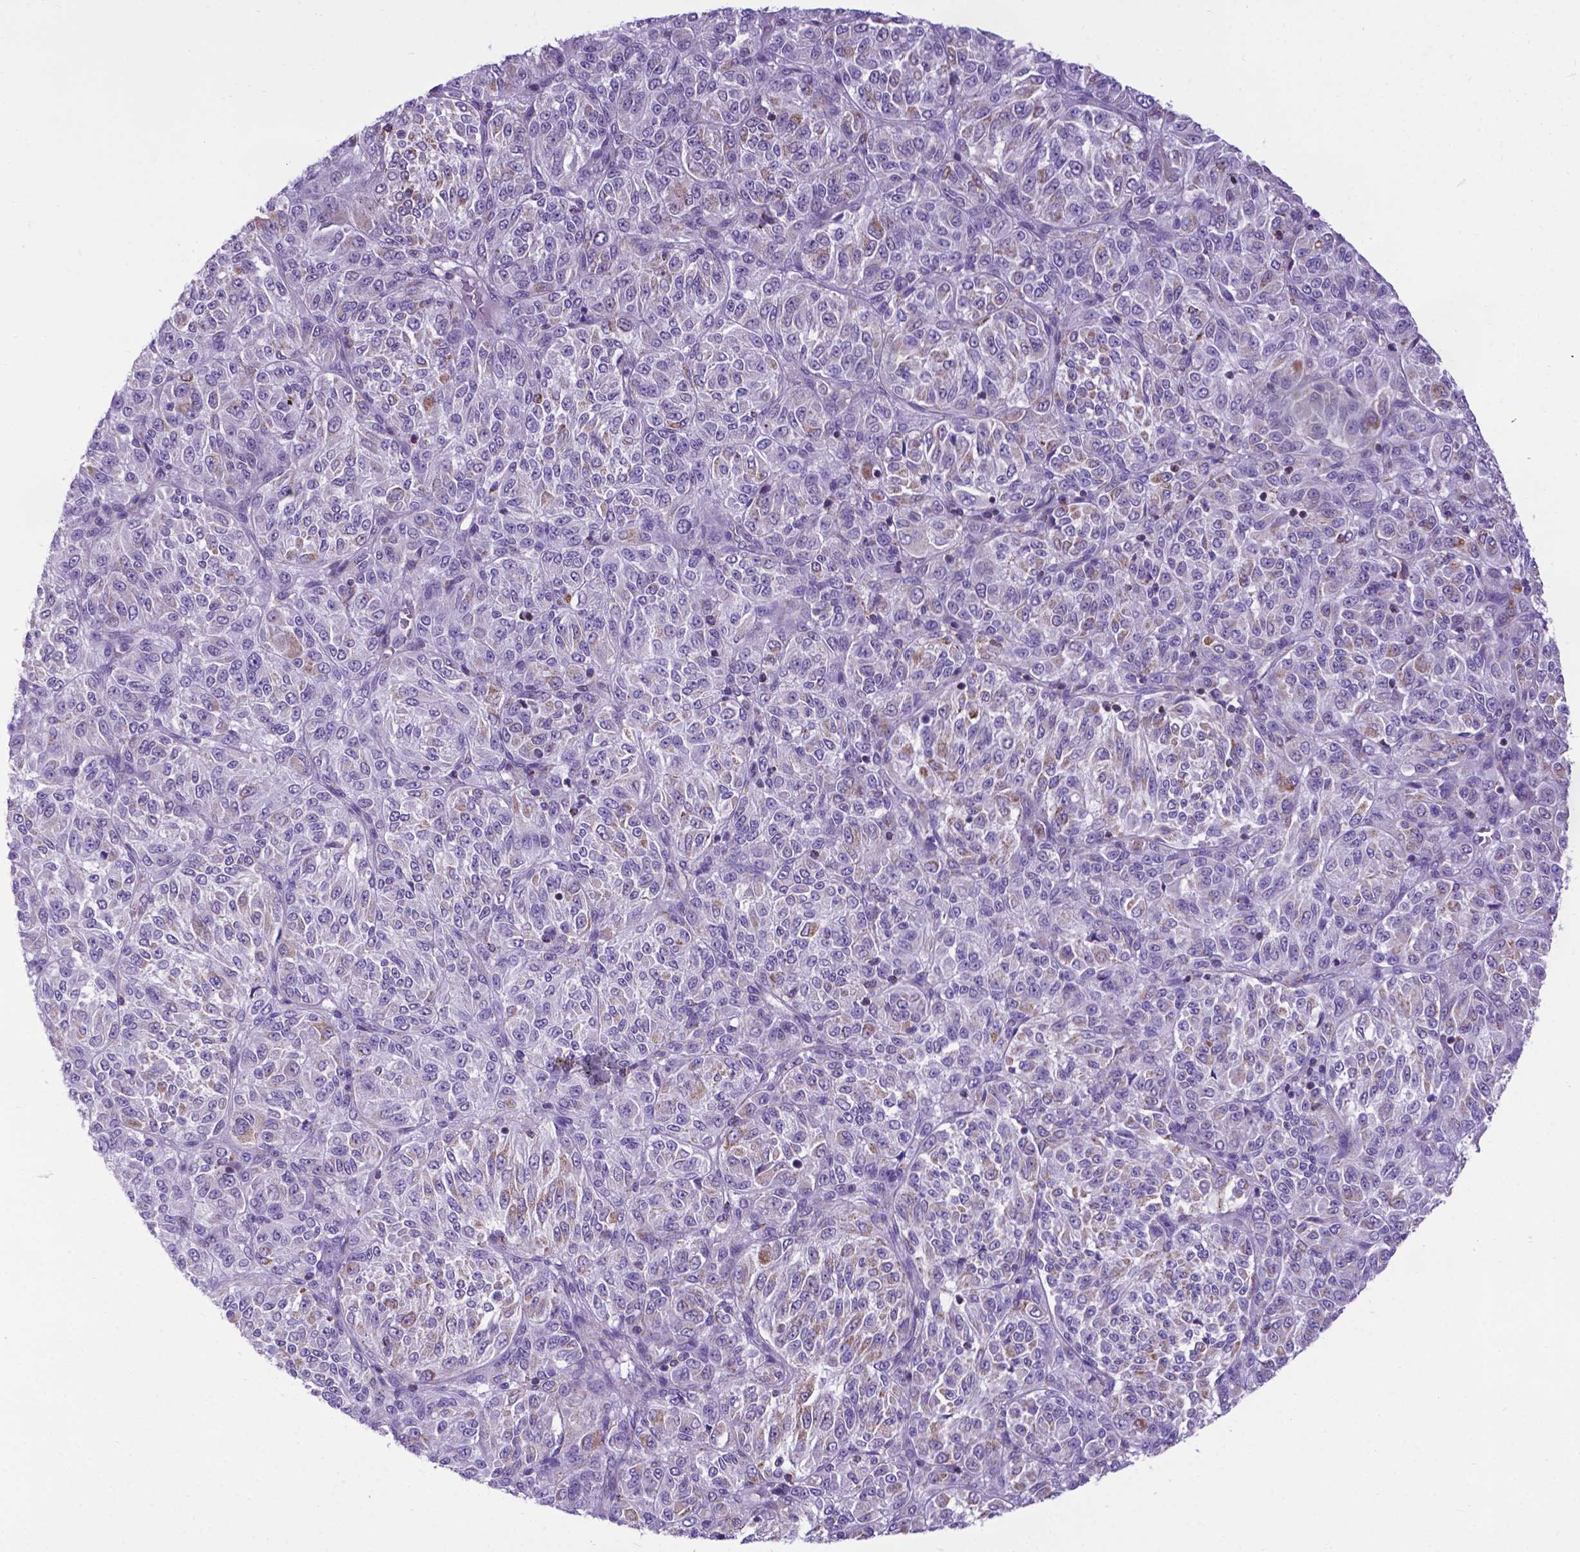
{"staining": {"intensity": "weak", "quantity": "25%-75%", "location": "cytoplasmic/membranous"}, "tissue": "melanoma", "cell_type": "Tumor cells", "image_type": "cancer", "snomed": [{"axis": "morphology", "description": "Malignant melanoma, Metastatic site"}, {"axis": "topography", "description": "Brain"}], "caption": "Melanoma stained for a protein shows weak cytoplasmic/membranous positivity in tumor cells.", "gene": "POU3F3", "patient": {"sex": "female", "age": 56}}